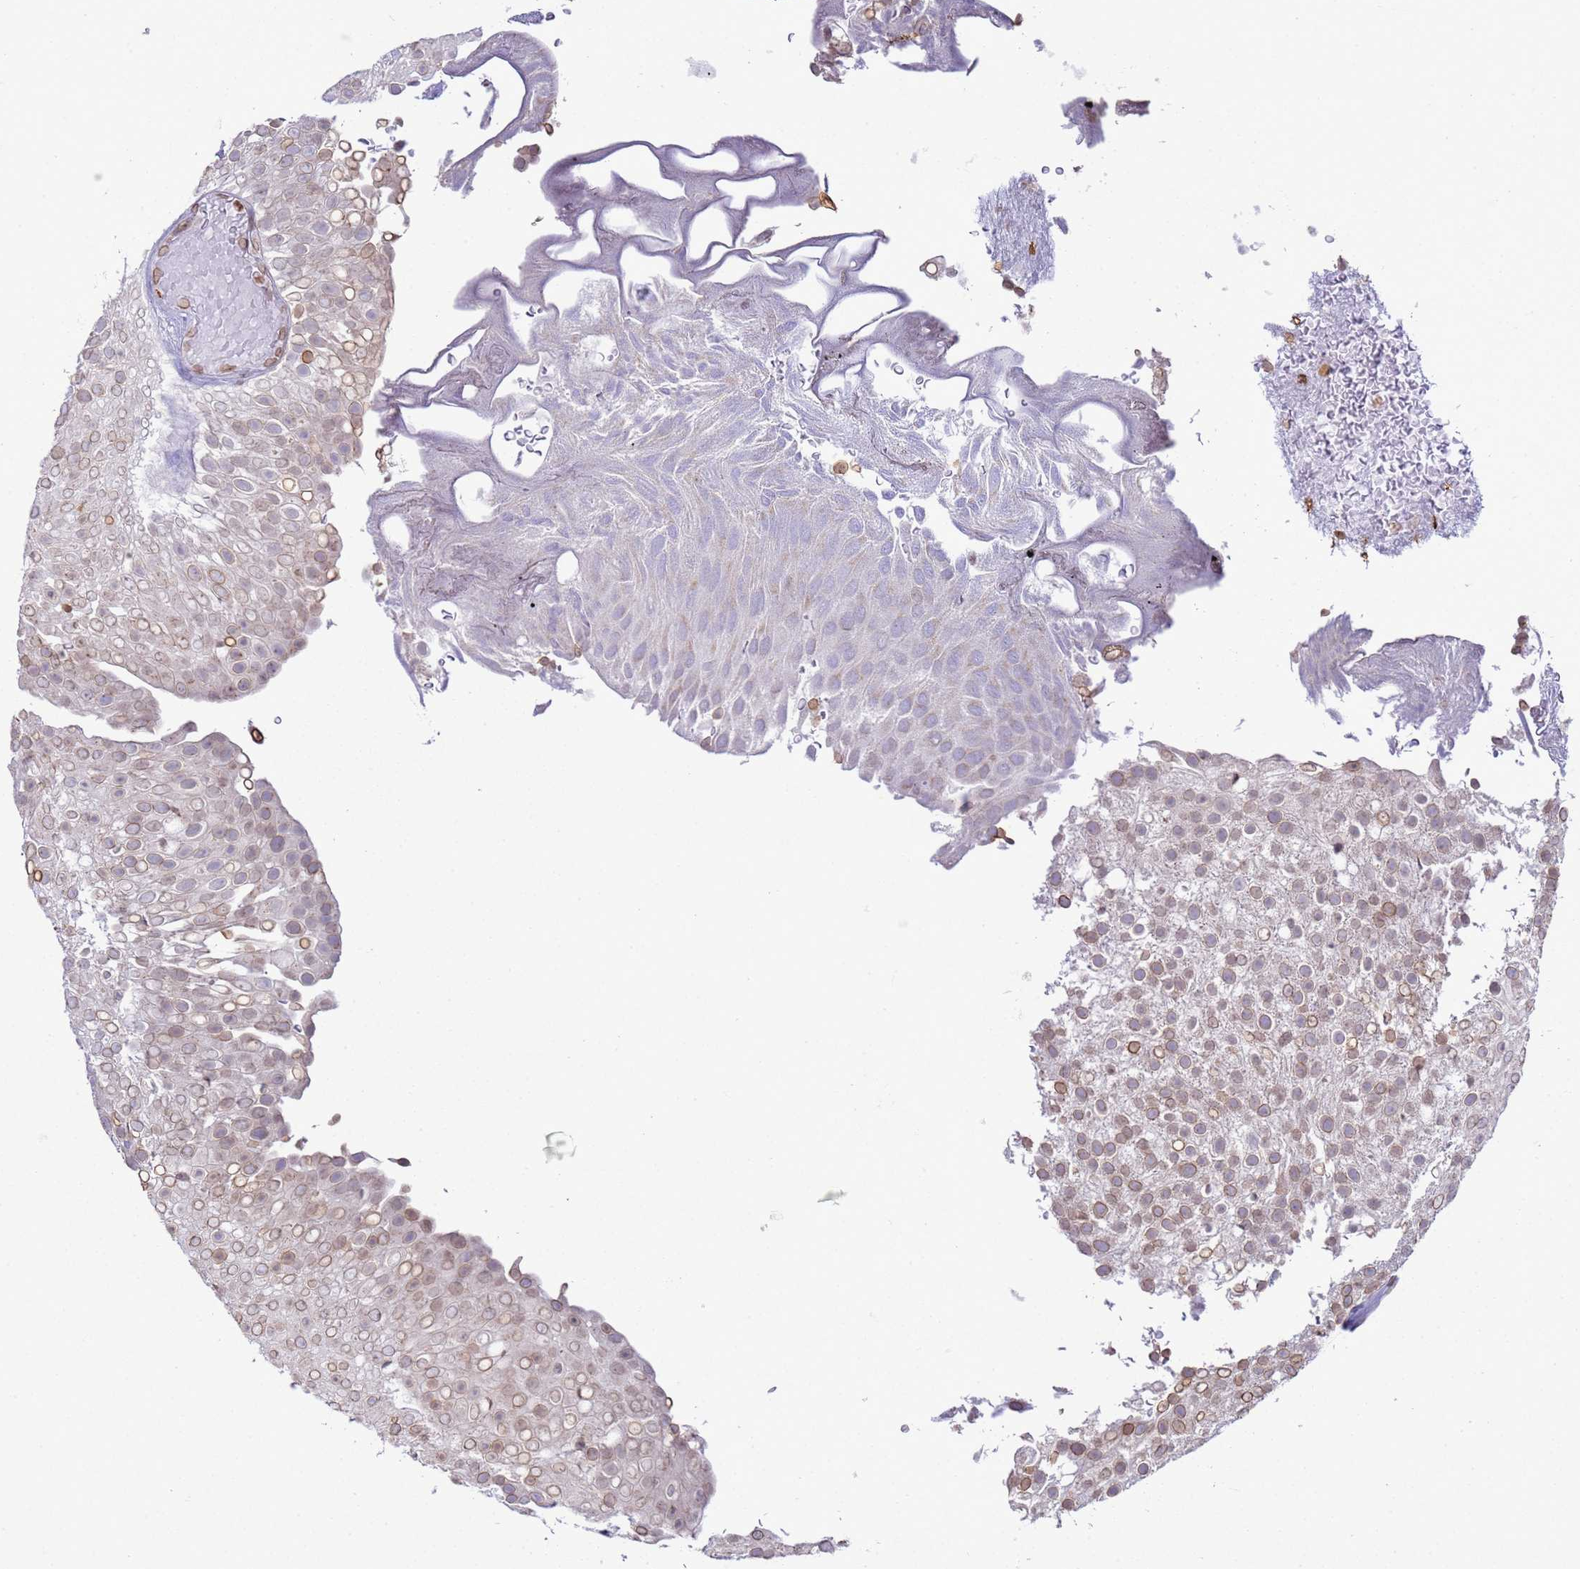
{"staining": {"intensity": "weak", "quantity": "25%-75%", "location": "cytoplasmic/membranous,nuclear"}, "tissue": "urothelial cancer", "cell_type": "Tumor cells", "image_type": "cancer", "snomed": [{"axis": "morphology", "description": "Urothelial carcinoma, Low grade"}, {"axis": "topography", "description": "Urinary bladder"}], "caption": "High-magnification brightfield microscopy of urothelial carcinoma (low-grade) stained with DAB (brown) and counterstained with hematoxylin (blue). tumor cells exhibit weak cytoplasmic/membranous and nuclear staining is present in about25%-75% of cells. (DAB (3,3'-diaminobenzidine) = brown stain, brightfield microscopy at high magnification).", "gene": "DHX37", "patient": {"sex": "male", "age": 78}}